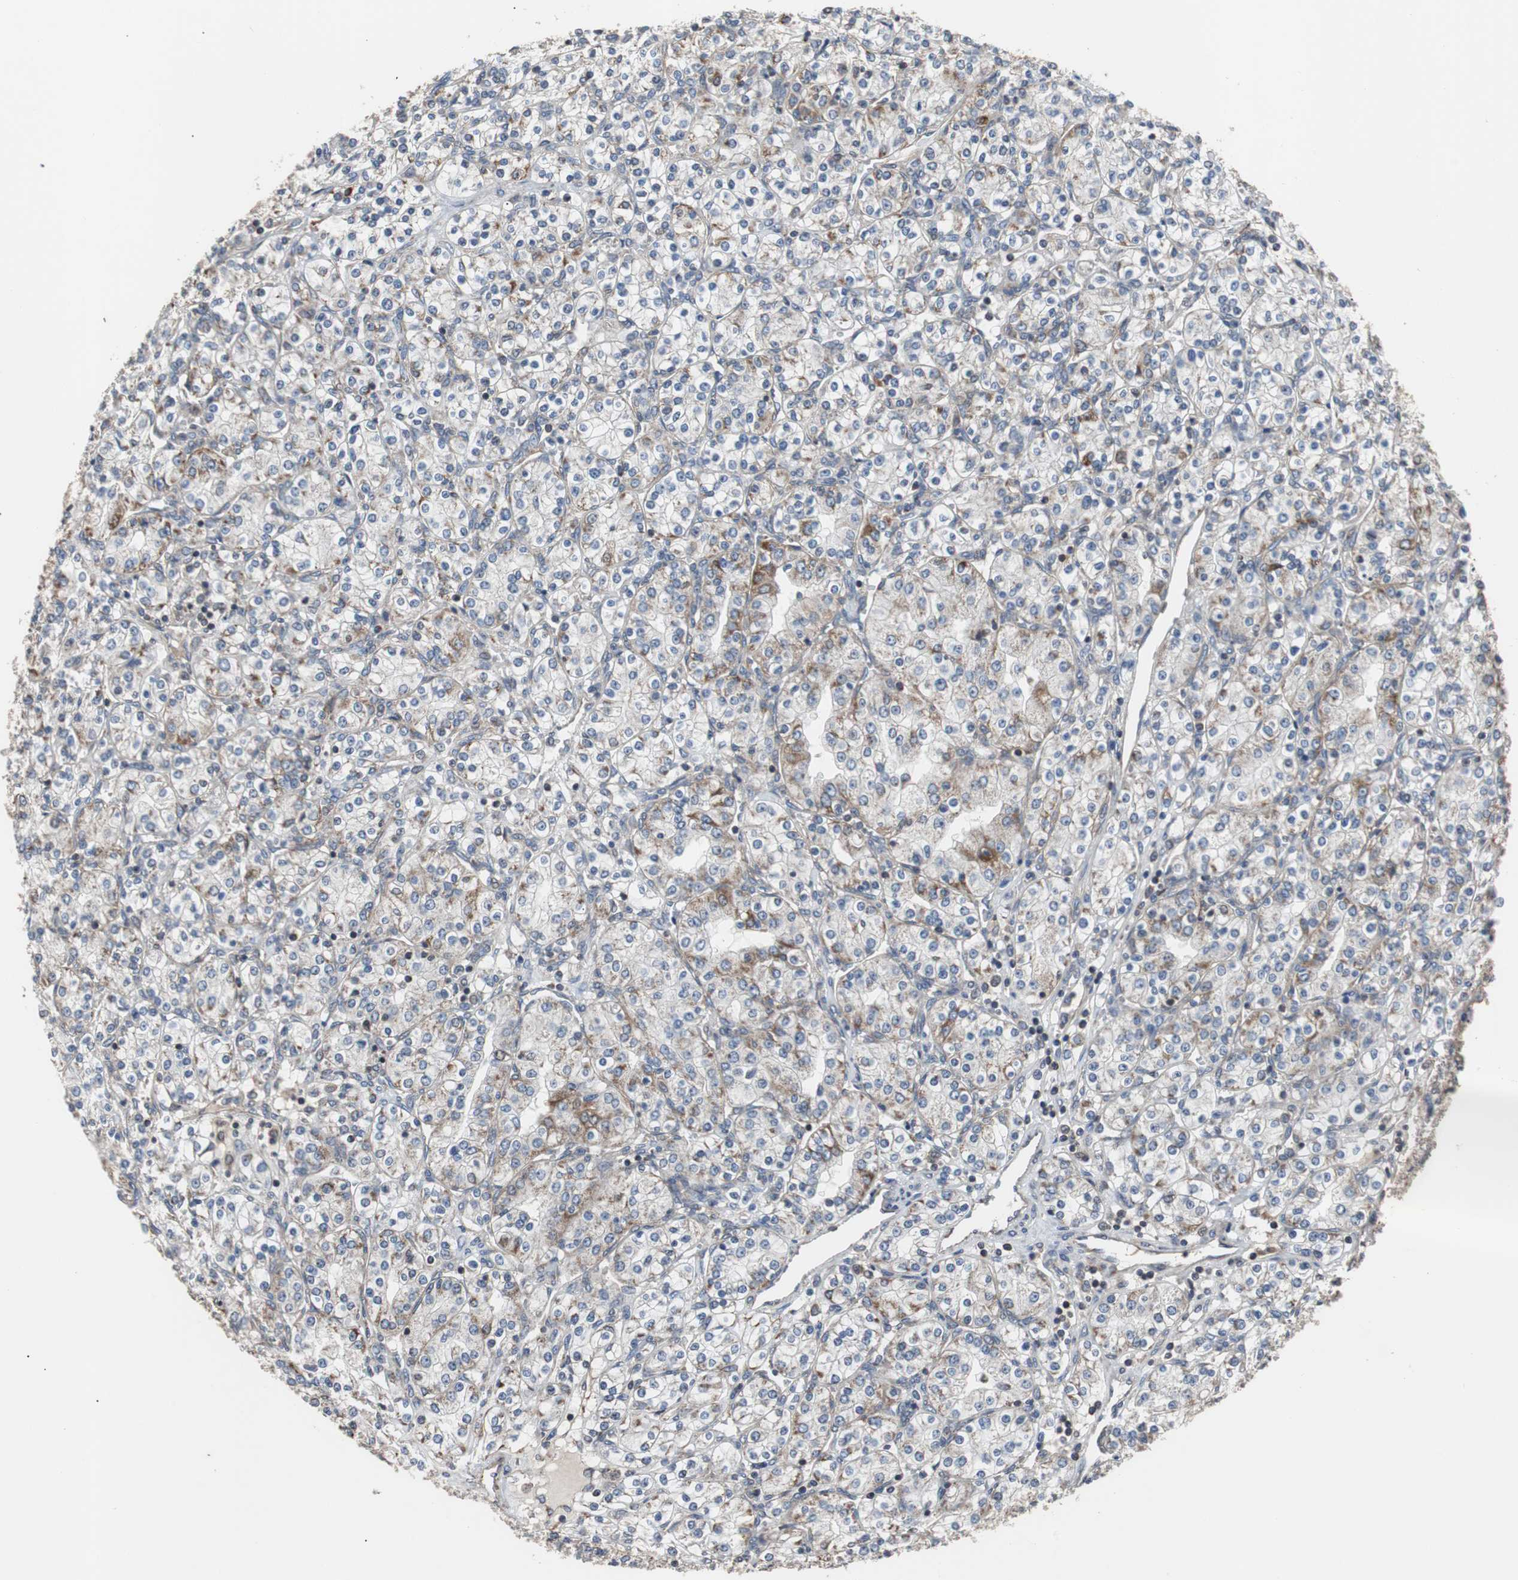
{"staining": {"intensity": "moderate", "quantity": "<25%", "location": "cytoplasmic/membranous"}, "tissue": "renal cancer", "cell_type": "Tumor cells", "image_type": "cancer", "snomed": [{"axis": "morphology", "description": "Adenocarcinoma, NOS"}, {"axis": "topography", "description": "Kidney"}], "caption": "Tumor cells exhibit low levels of moderate cytoplasmic/membranous staining in approximately <25% of cells in human adenocarcinoma (renal). (DAB = brown stain, brightfield microscopy at high magnification).", "gene": "ACTR3", "patient": {"sex": "male", "age": 77}}